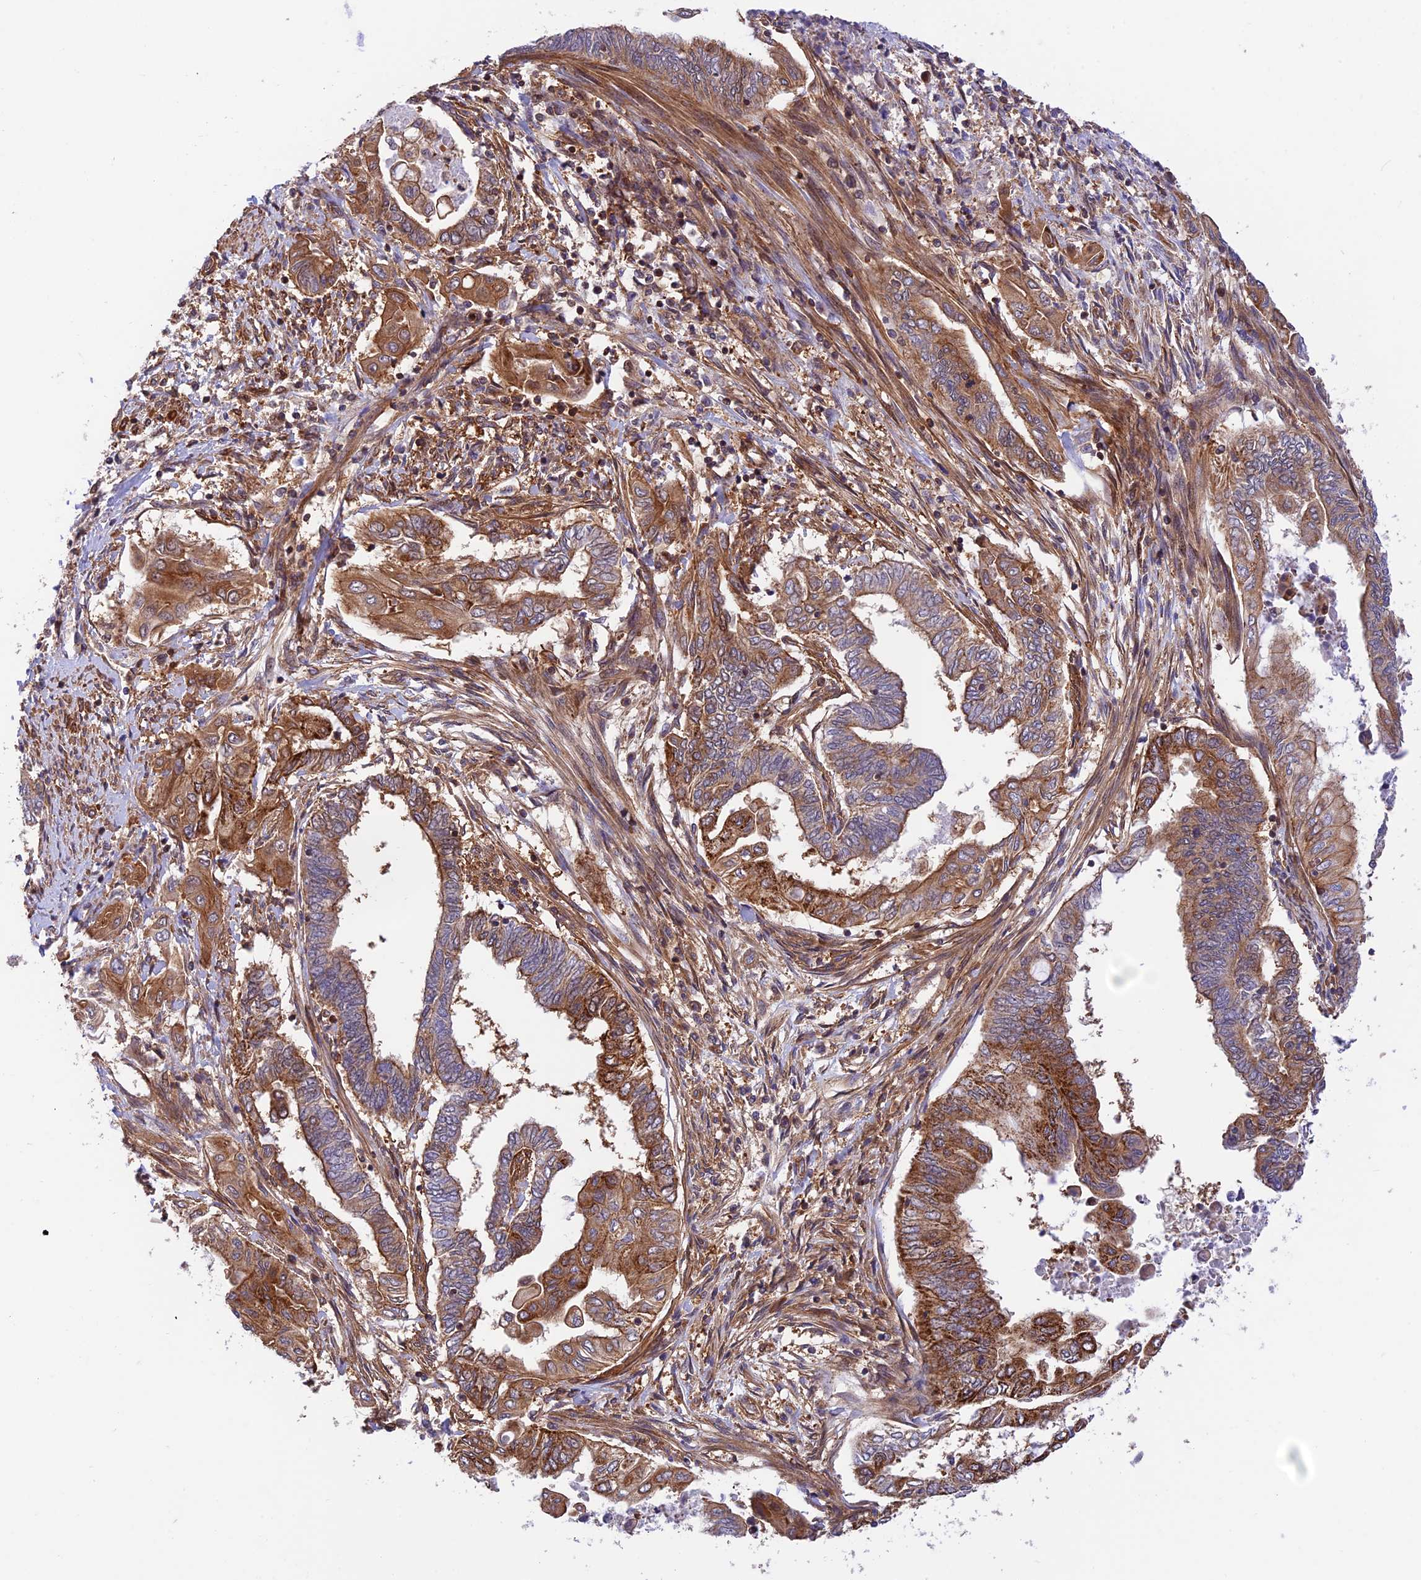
{"staining": {"intensity": "moderate", "quantity": "25%-75%", "location": "cytoplasmic/membranous"}, "tissue": "endometrial cancer", "cell_type": "Tumor cells", "image_type": "cancer", "snomed": [{"axis": "morphology", "description": "Adenocarcinoma, NOS"}, {"axis": "topography", "description": "Uterus"}, {"axis": "topography", "description": "Endometrium"}], "caption": "A brown stain labels moderate cytoplasmic/membranous expression of a protein in human adenocarcinoma (endometrial) tumor cells.", "gene": "EVI5L", "patient": {"sex": "female", "age": 70}}